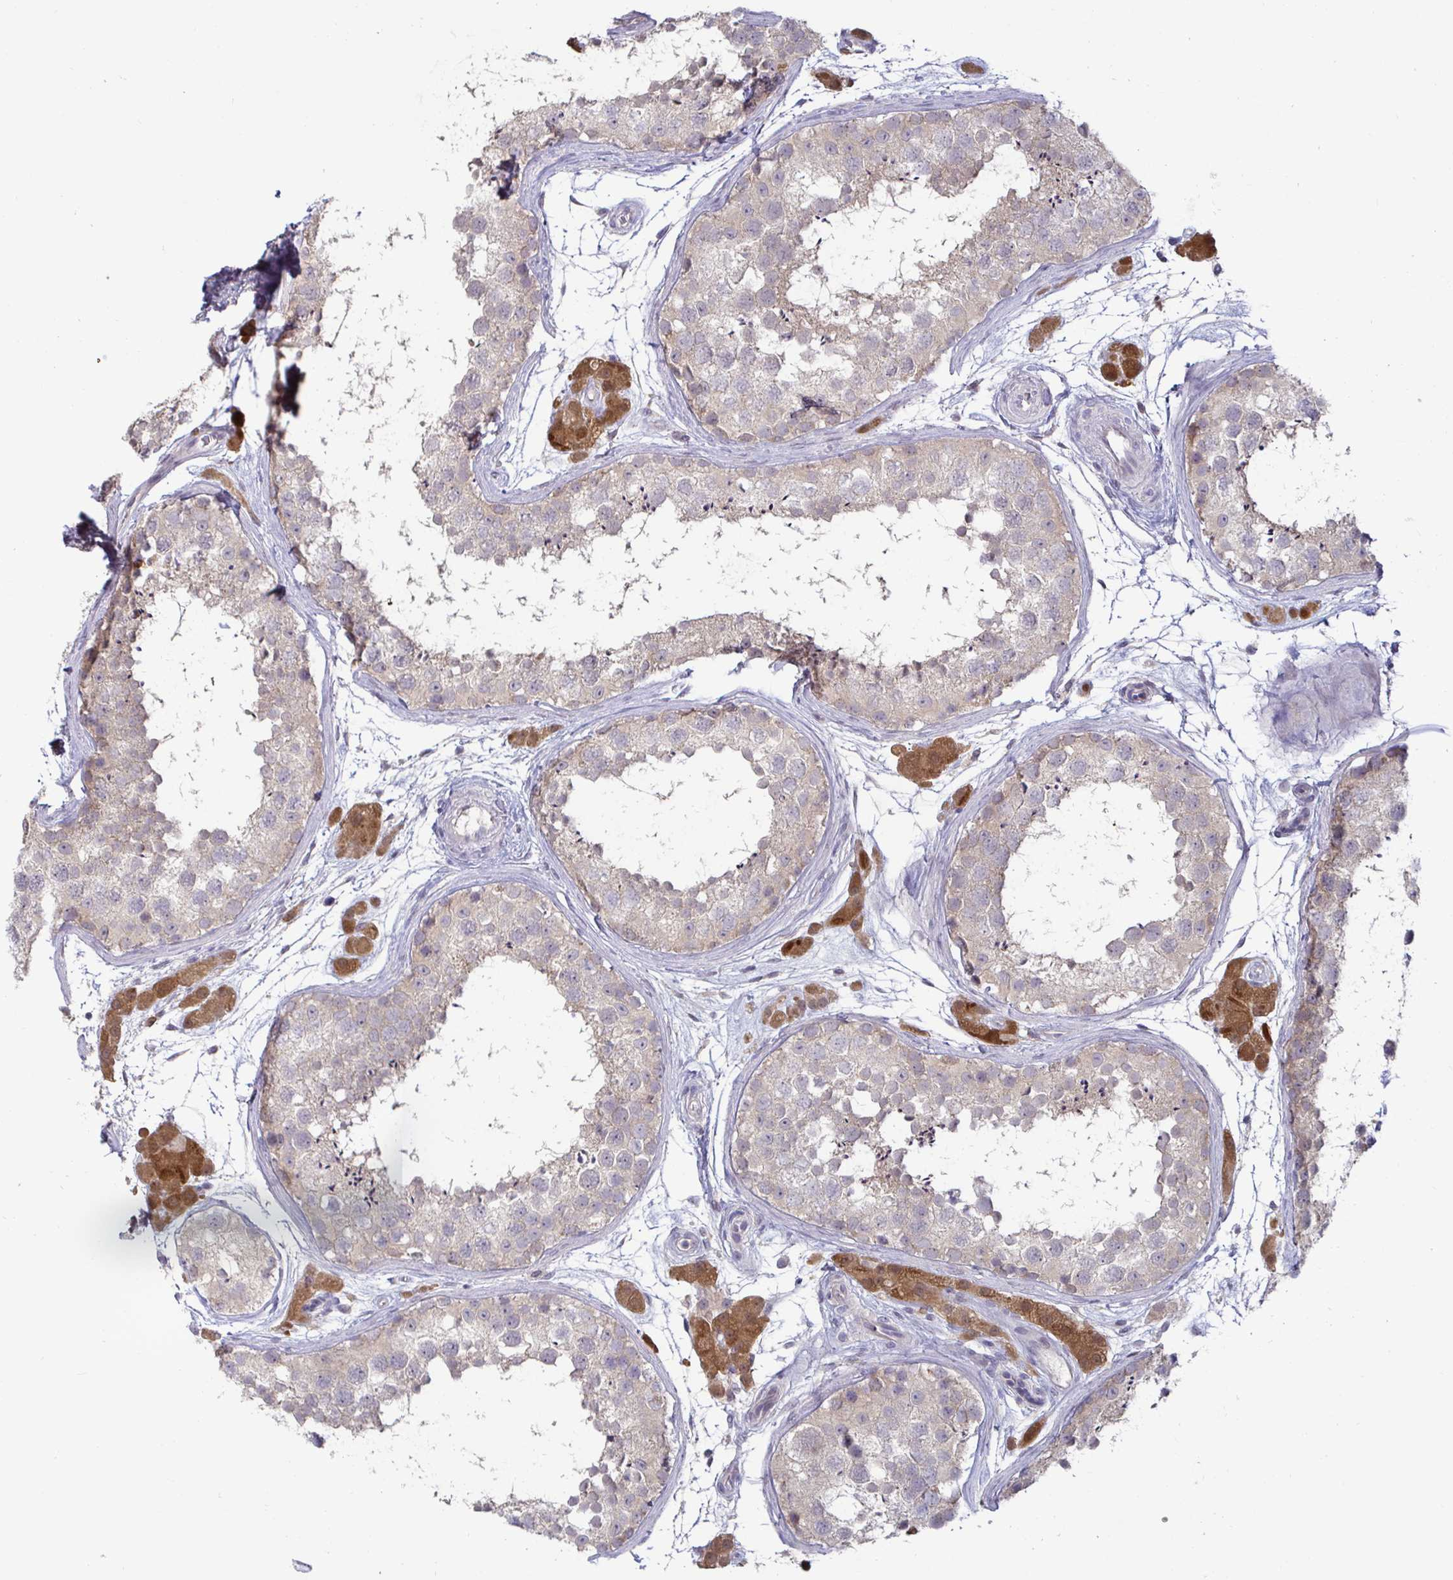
{"staining": {"intensity": "moderate", "quantity": "<25%", "location": "cytoplasmic/membranous"}, "tissue": "testis", "cell_type": "Cells in seminiferous ducts", "image_type": "normal", "snomed": [{"axis": "morphology", "description": "Normal tissue, NOS"}, {"axis": "topography", "description": "Testis"}], "caption": "Cells in seminiferous ducts exhibit moderate cytoplasmic/membranous positivity in approximately <25% of cells in benign testis. The staining is performed using DAB brown chromogen to label protein expression. The nuclei are counter-stained blue using hematoxylin.", "gene": "GSTM1", "patient": {"sex": "male", "age": 41}}